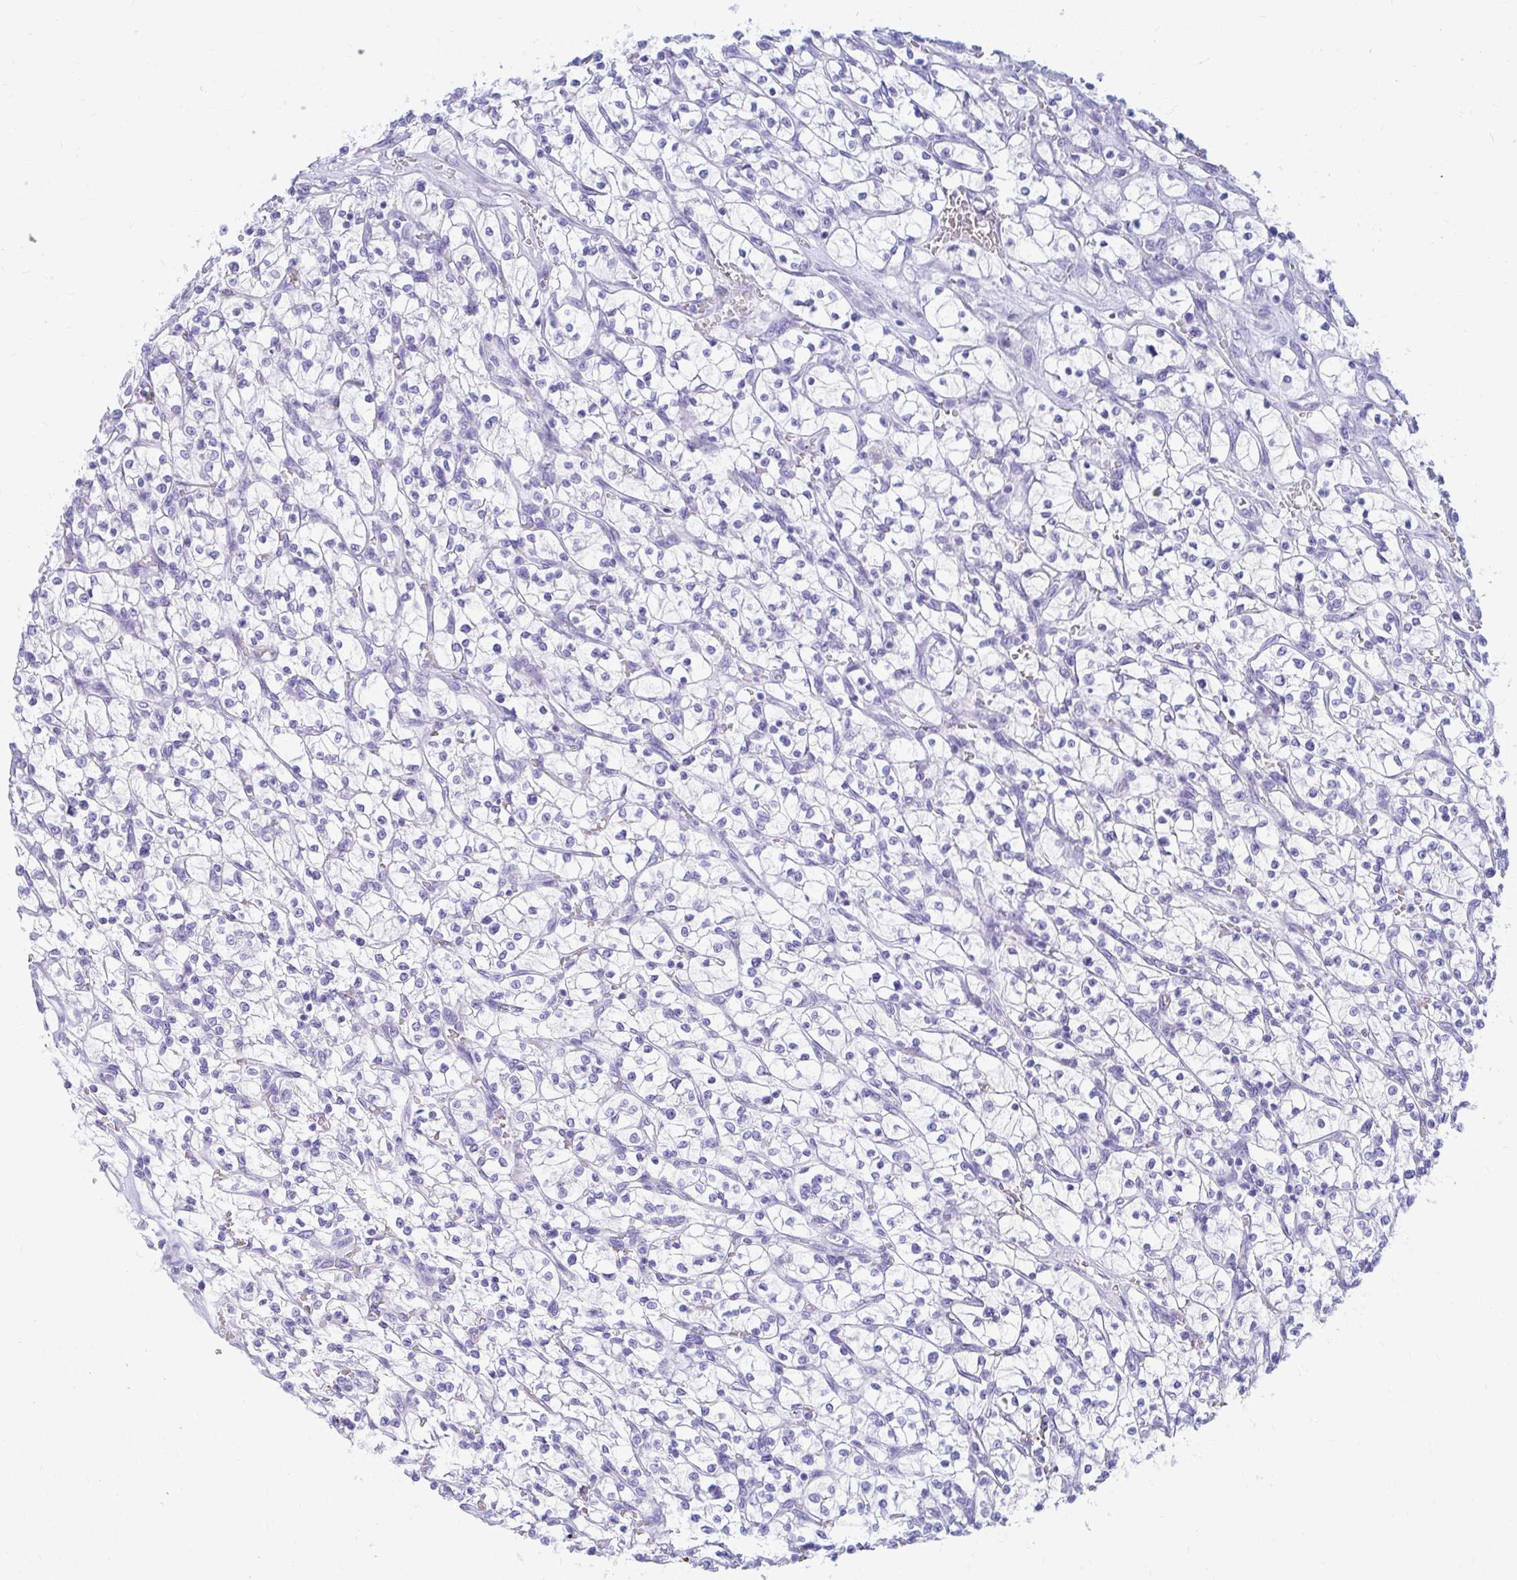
{"staining": {"intensity": "negative", "quantity": "none", "location": "none"}, "tissue": "renal cancer", "cell_type": "Tumor cells", "image_type": "cancer", "snomed": [{"axis": "morphology", "description": "Adenocarcinoma, NOS"}, {"axis": "topography", "description": "Kidney"}], "caption": "An image of human renal cancer (adenocarcinoma) is negative for staining in tumor cells. (Brightfield microscopy of DAB IHC at high magnification).", "gene": "NSG2", "patient": {"sex": "female", "age": 64}}